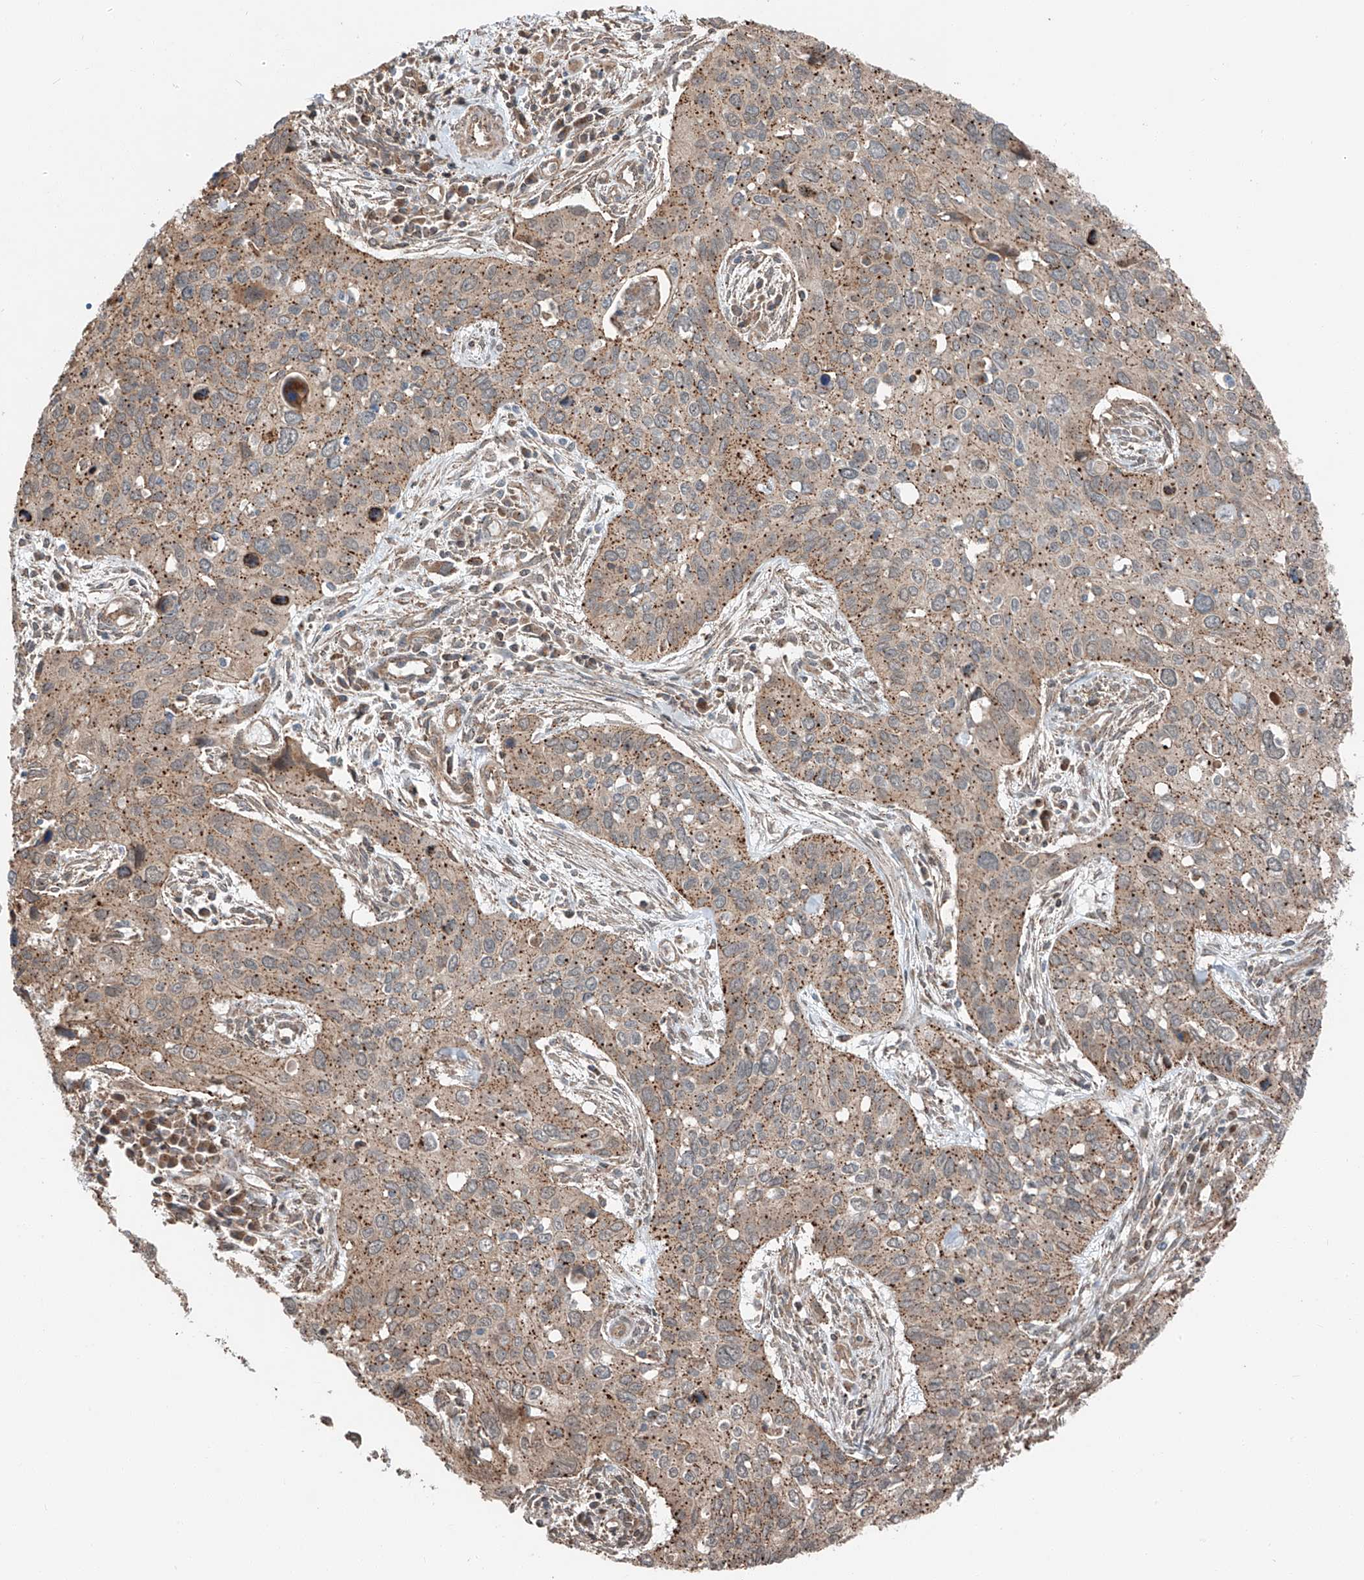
{"staining": {"intensity": "moderate", "quantity": ">75%", "location": "cytoplasmic/membranous"}, "tissue": "cervical cancer", "cell_type": "Tumor cells", "image_type": "cancer", "snomed": [{"axis": "morphology", "description": "Squamous cell carcinoma, NOS"}, {"axis": "topography", "description": "Cervix"}], "caption": "Tumor cells reveal moderate cytoplasmic/membranous expression in about >75% of cells in cervical cancer (squamous cell carcinoma). The protein is shown in brown color, while the nuclei are stained blue.", "gene": "CEP162", "patient": {"sex": "female", "age": 55}}